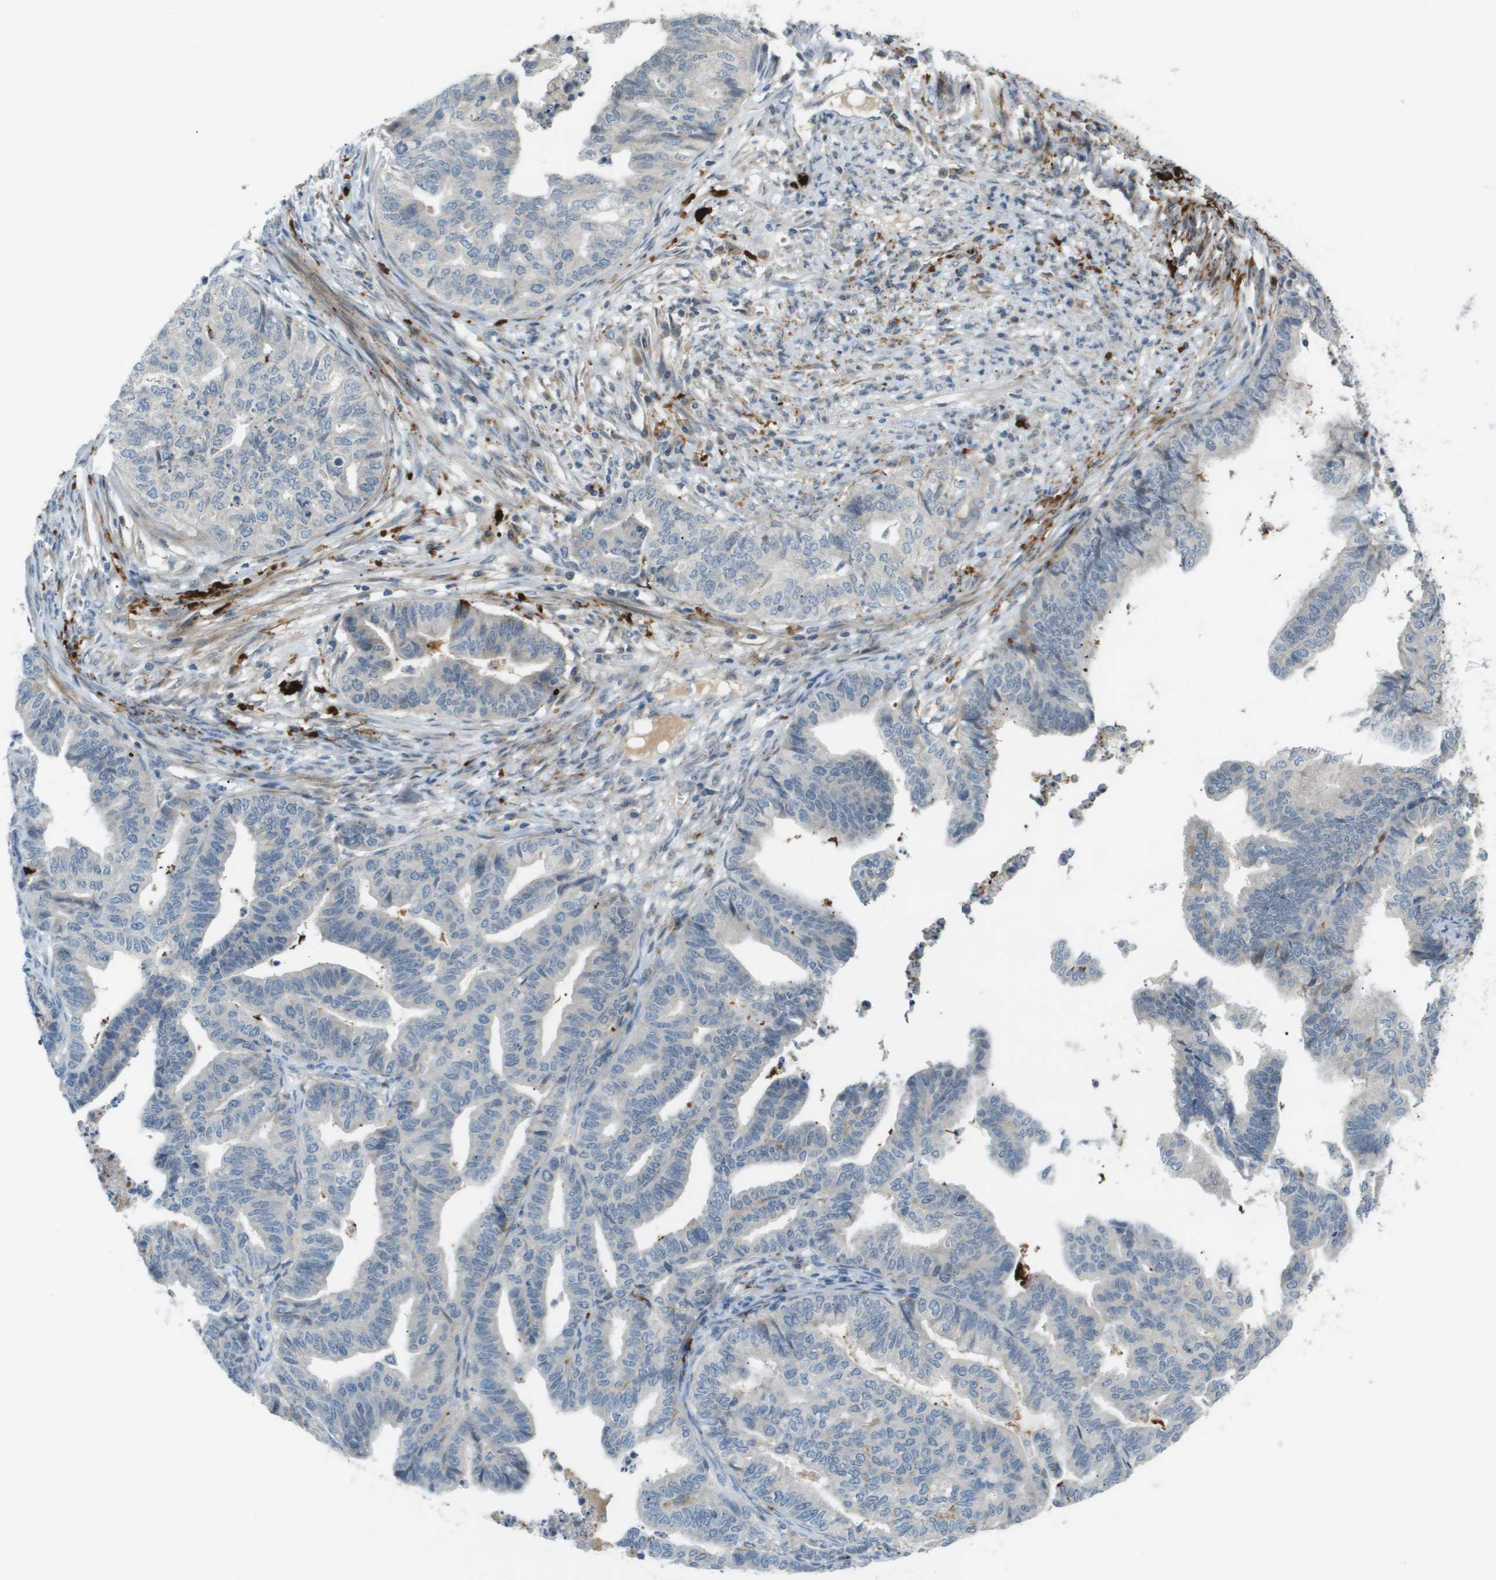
{"staining": {"intensity": "negative", "quantity": "none", "location": "none"}, "tissue": "endometrial cancer", "cell_type": "Tumor cells", "image_type": "cancer", "snomed": [{"axis": "morphology", "description": "Adenocarcinoma, NOS"}, {"axis": "topography", "description": "Endometrium"}], "caption": "DAB immunohistochemical staining of endometrial cancer exhibits no significant expression in tumor cells. The staining is performed using DAB brown chromogen with nuclei counter-stained in using hematoxylin.", "gene": "VTN", "patient": {"sex": "female", "age": 79}}